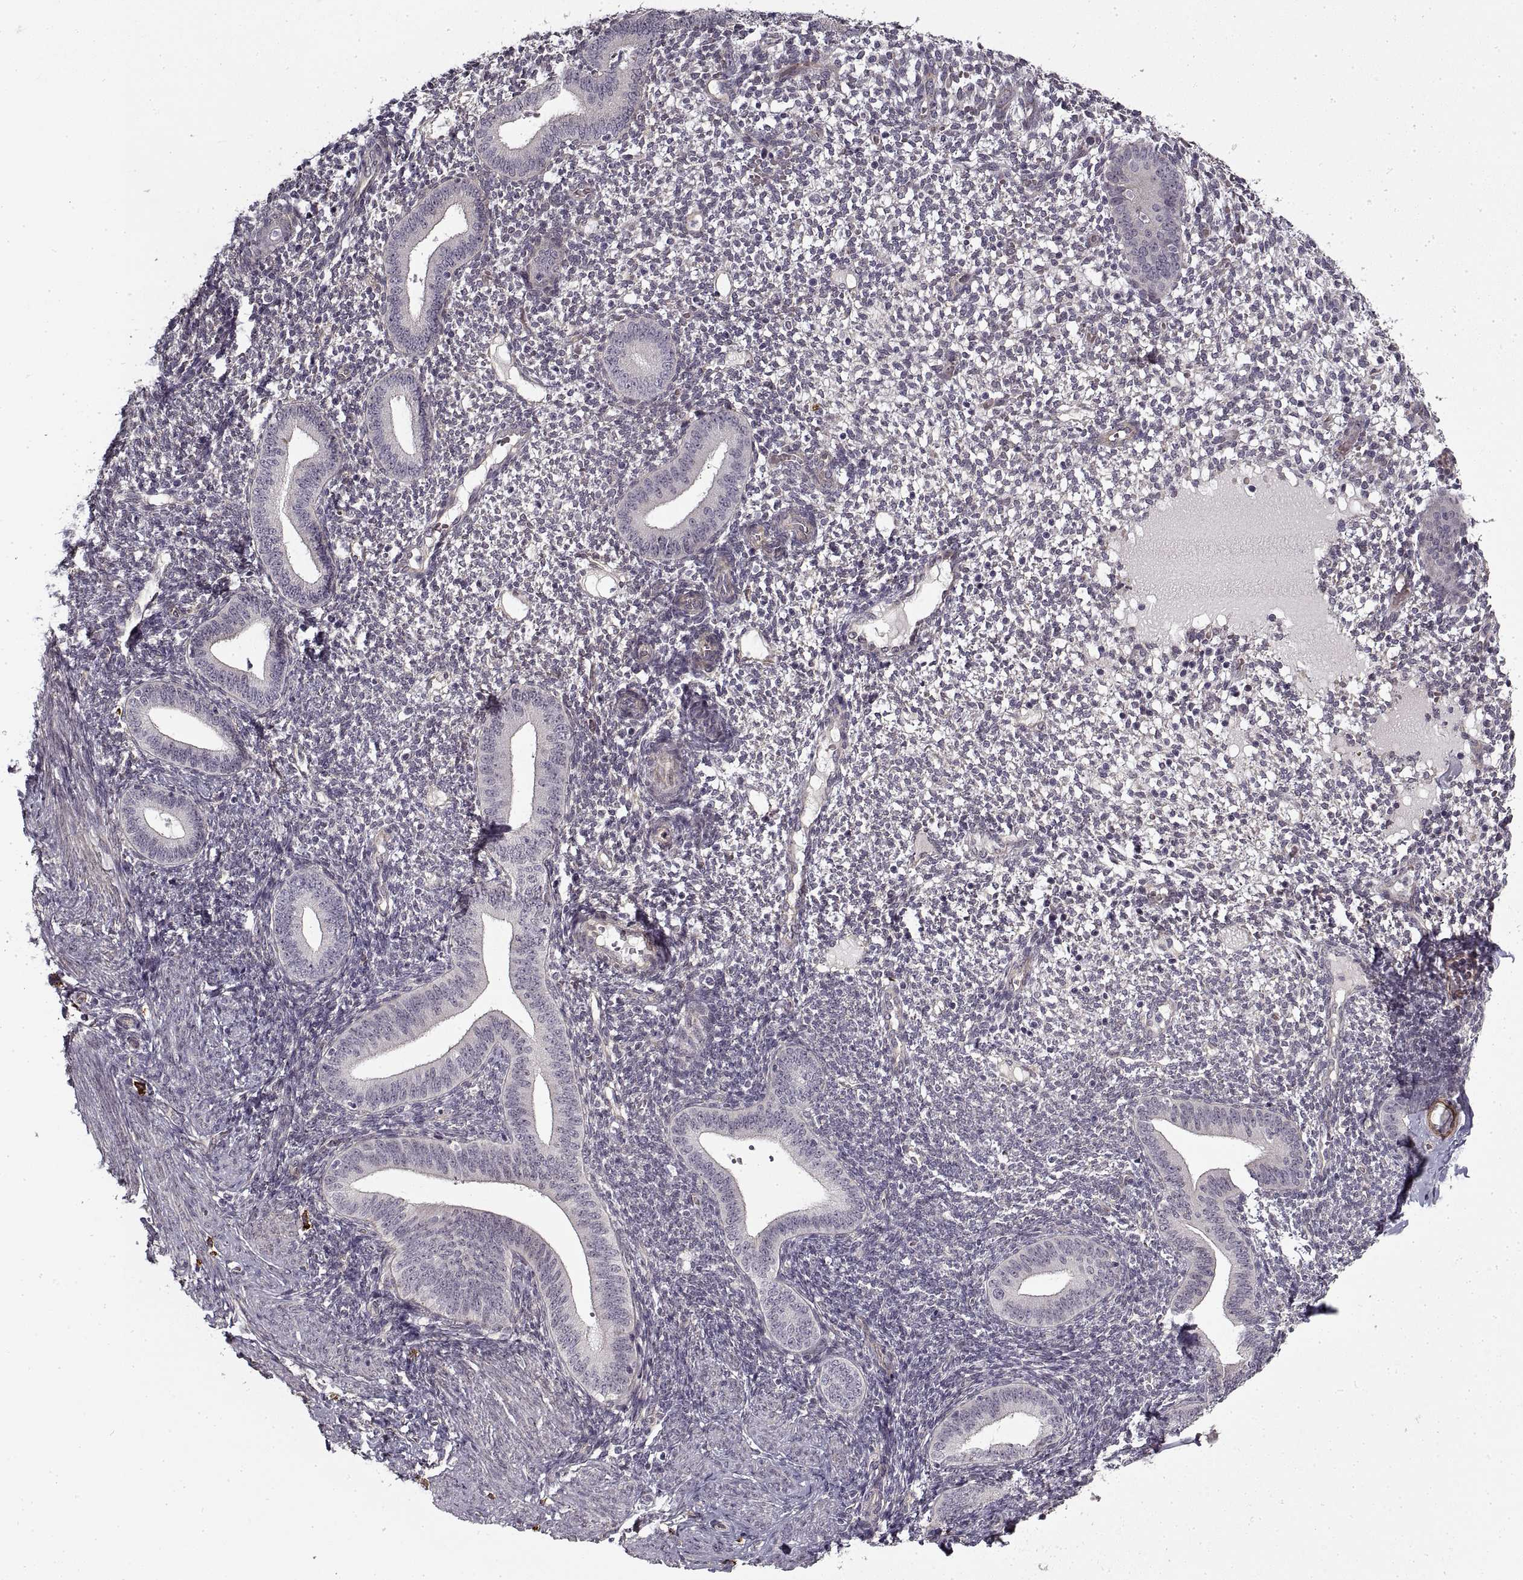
{"staining": {"intensity": "negative", "quantity": "none", "location": "none"}, "tissue": "endometrium", "cell_type": "Cells in endometrial stroma", "image_type": "normal", "snomed": [{"axis": "morphology", "description": "Normal tissue, NOS"}, {"axis": "topography", "description": "Endometrium"}], "caption": "Image shows no protein expression in cells in endometrial stroma of normal endometrium. The staining was performed using DAB (3,3'-diaminobenzidine) to visualize the protein expression in brown, while the nuclei were stained in blue with hematoxylin (Magnification: 20x).", "gene": "LAMB2", "patient": {"sex": "female", "age": 40}}